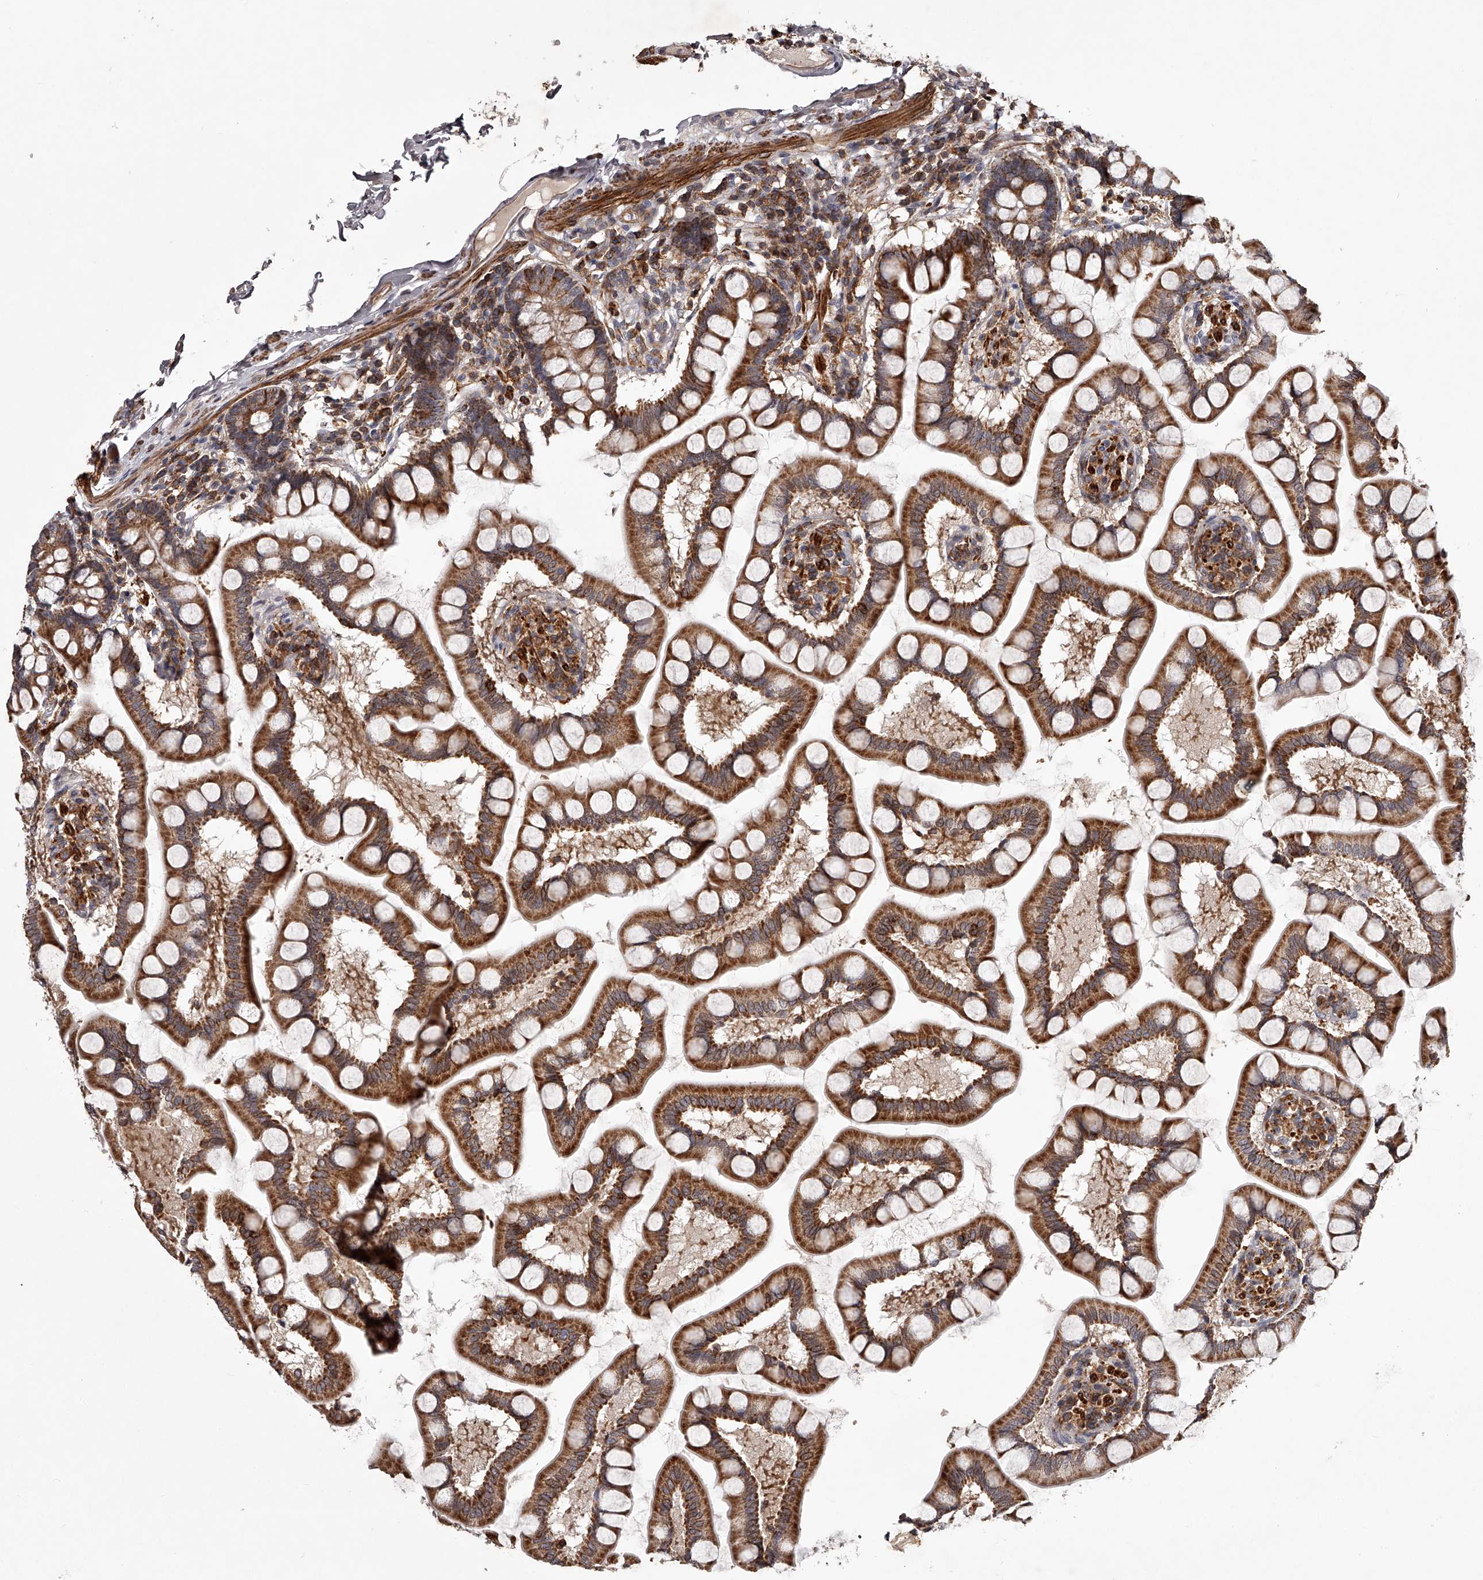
{"staining": {"intensity": "strong", "quantity": ">75%", "location": "cytoplasmic/membranous"}, "tissue": "small intestine", "cell_type": "Glandular cells", "image_type": "normal", "snomed": [{"axis": "morphology", "description": "Normal tissue, NOS"}, {"axis": "topography", "description": "Small intestine"}], "caption": "A brown stain labels strong cytoplasmic/membranous expression of a protein in glandular cells of normal human small intestine.", "gene": "RRP36", "patient": {"sex": "male", "age": 41}}